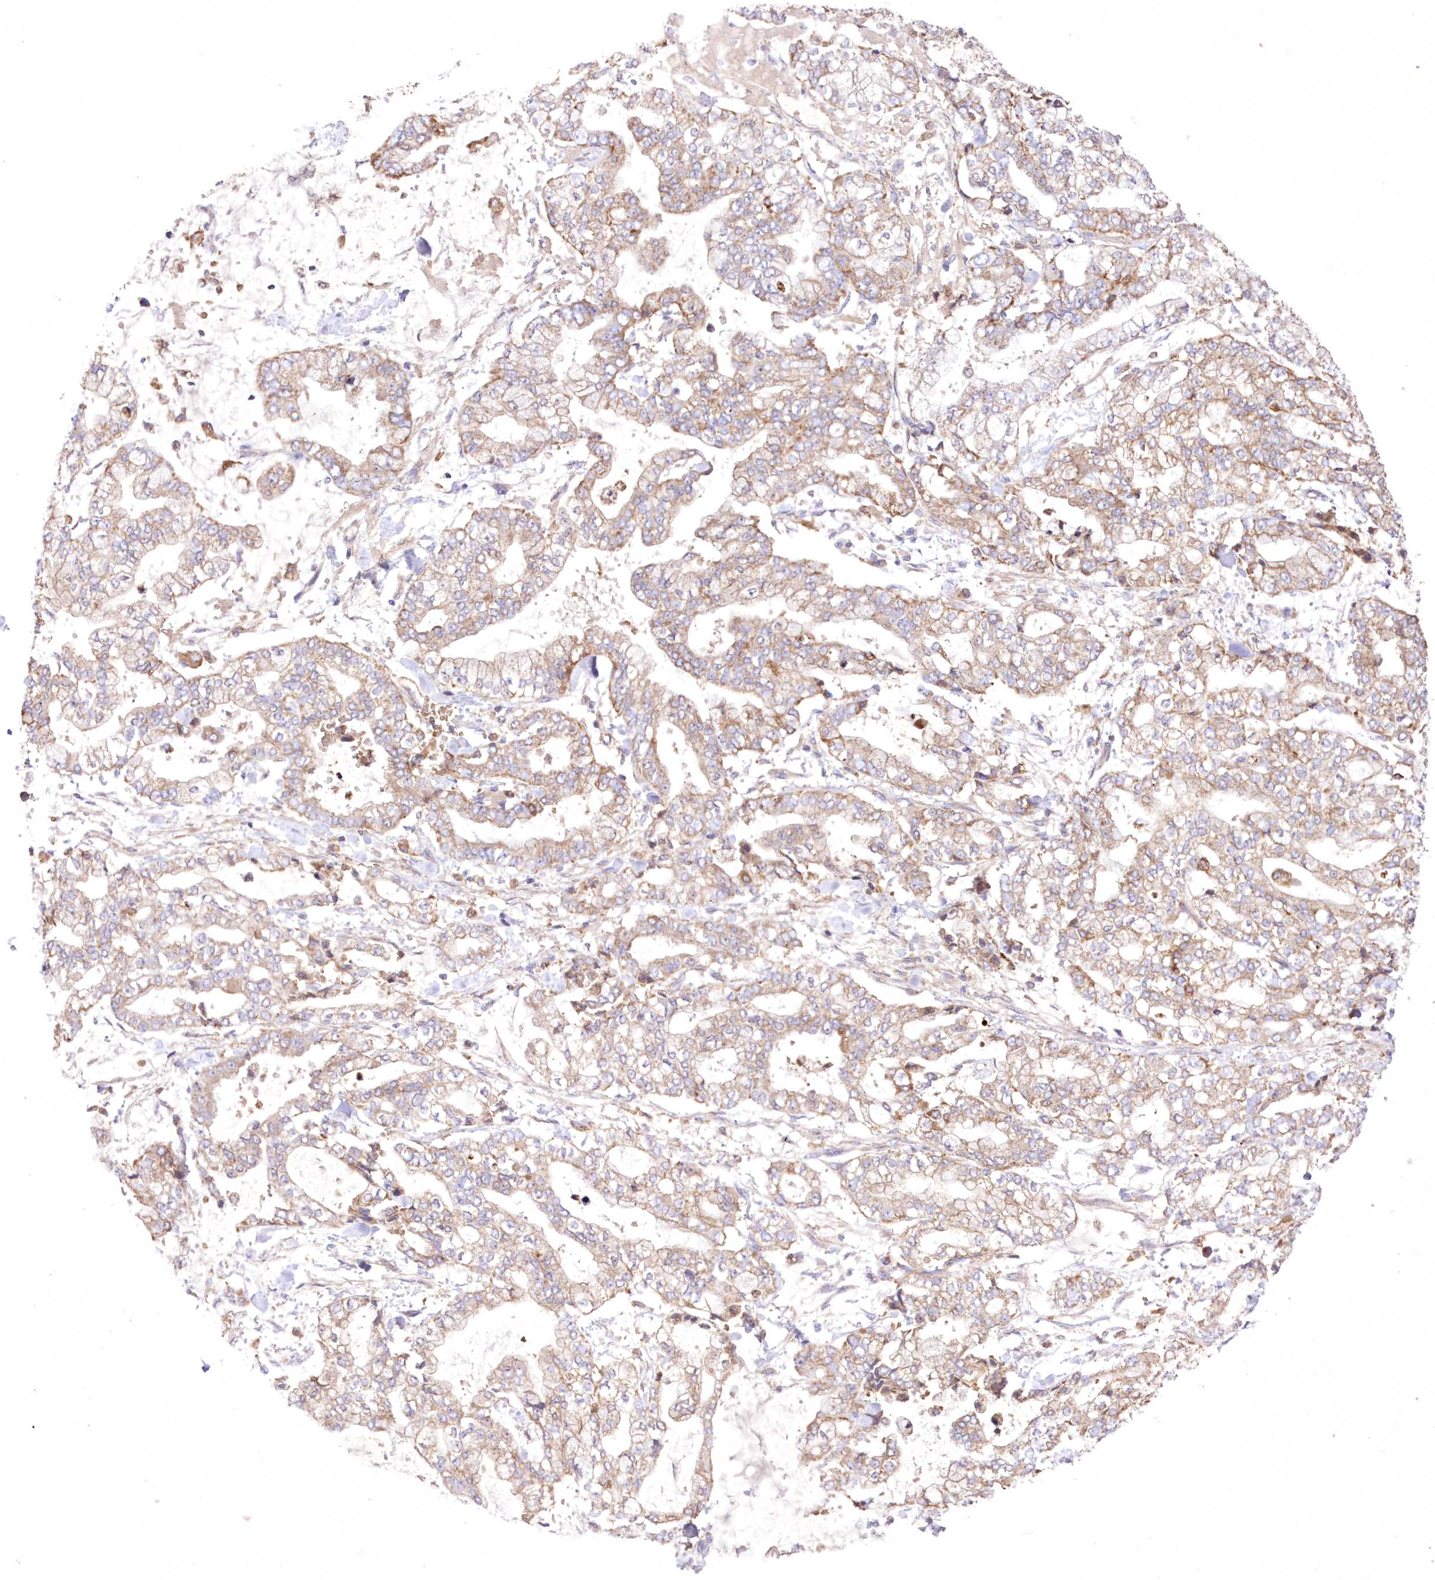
{"staining": {"intensity": "moderate", "quantity": "25%-75%", "location": "cytoplasmic/membranous"}, "tissue": "stomach cancer", "cell_type": "Tumor cells", "image_type": "cancer", "snomed": [{"axis": "morphology", "description": "Normal tissue, NOS"}, {"axis": "morphology", "description": "Adenocarcinoma, NOS"}, {"axis": "topography", "description": "Stomach, upper"}, {"axis": "topography", "description": "Stomach"}], "caption": "A high-resolution image shows immunohistochemistry staining of adenocarcinoma (stomach), which demonstrates moderate cytoplasmic/membranous staining in approximately 25%-75% of tumor cells. (Brightfield microscopy of DAB IHC at high magnification).", "gene": "FCHO2", "patient": {"sex": "male", "age": 76}}